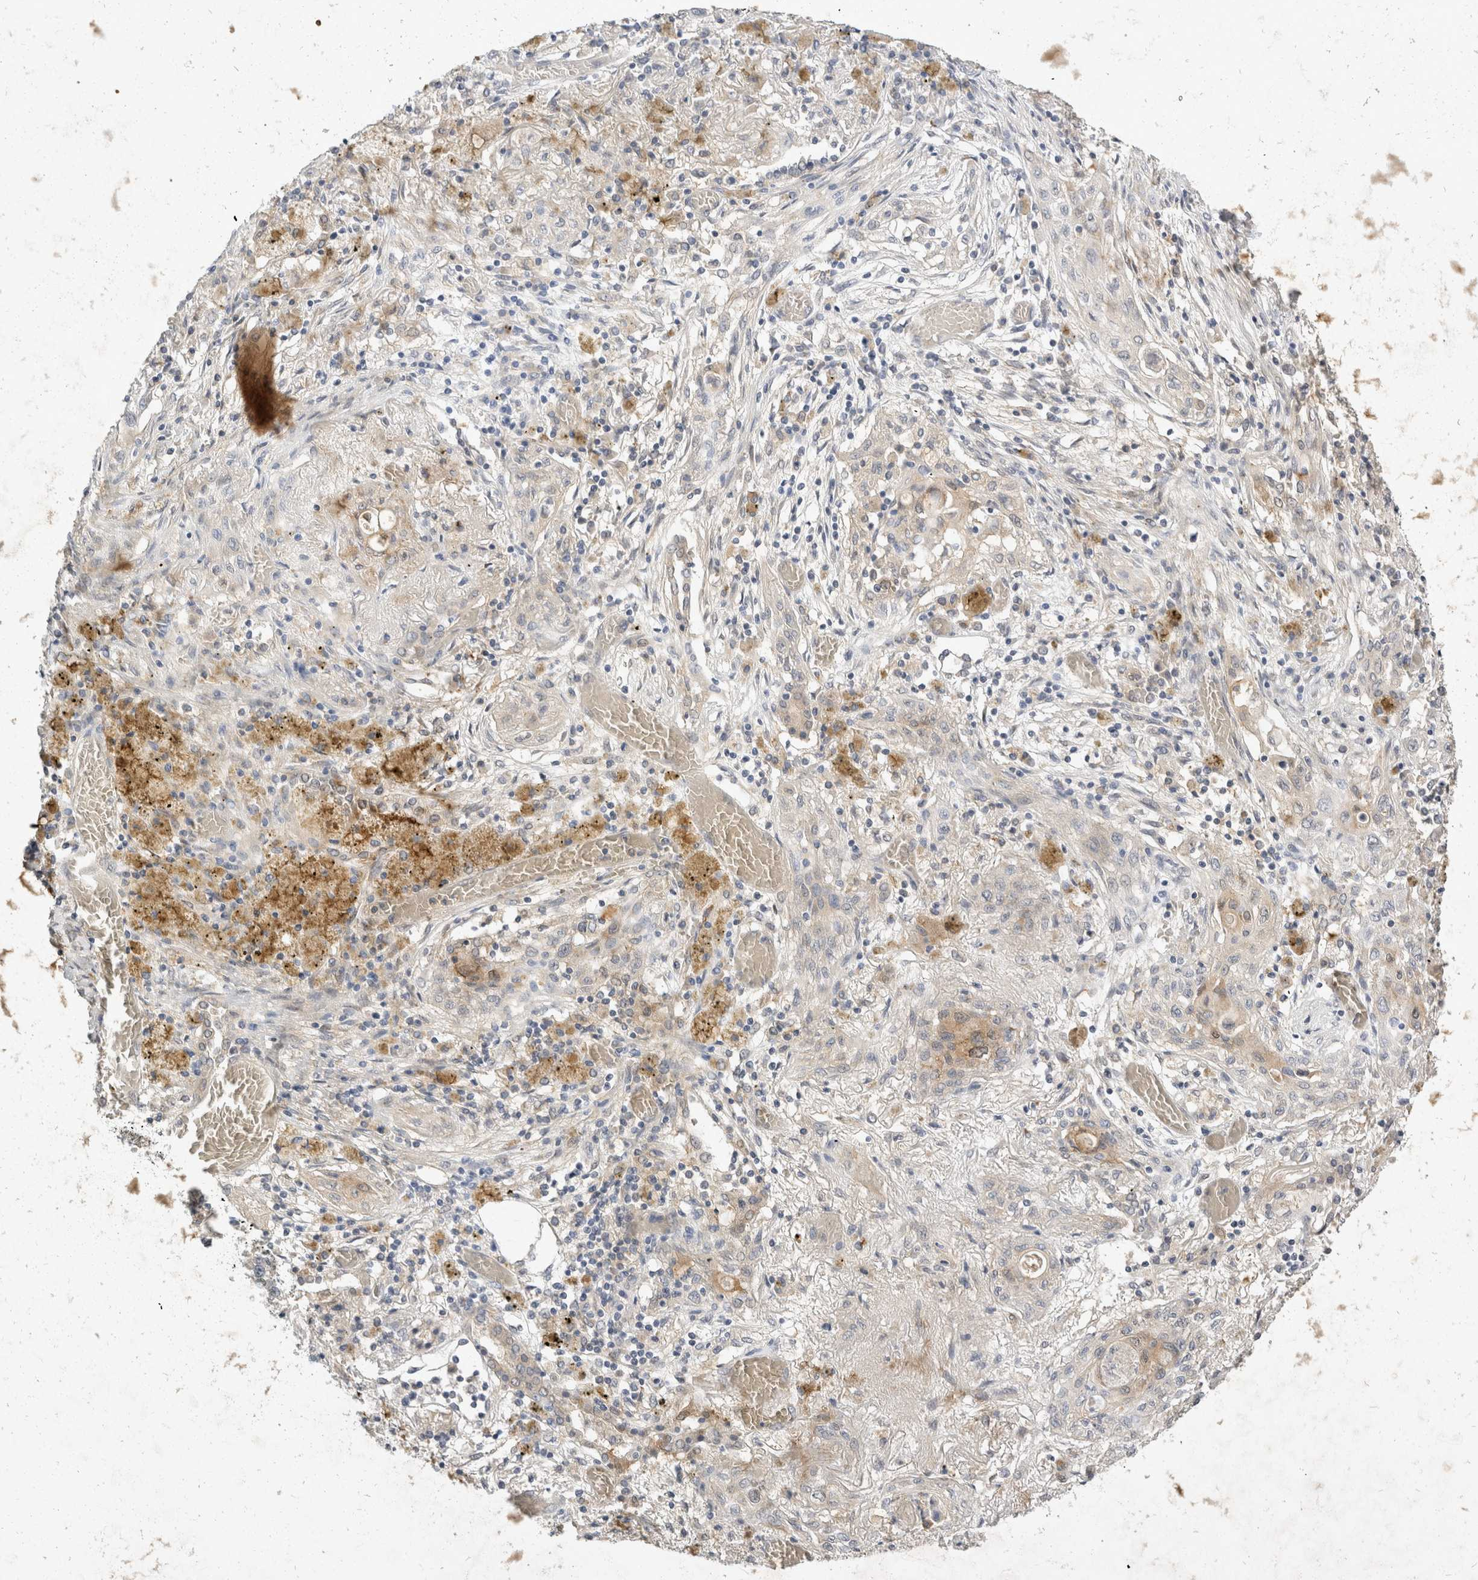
{"staining": {"intensity": "negative", "quantity": "none", "location": "none"}, "tissue": "lung cancer", "cell_type": "Tumor cells", "image_type": "cancer", "snomed": [{"axis": "morphology", "description": "Squamous cell carcinoma, NOS"}, {"axis": "topography", "description": "Lung"}], "caption": "The micrograph demonstrates no significant positivity in tumor cells of squamous cell carcinoma (lung).", "gene": "TOM1L2", "patient": {"sex": "female", "age": 47}}